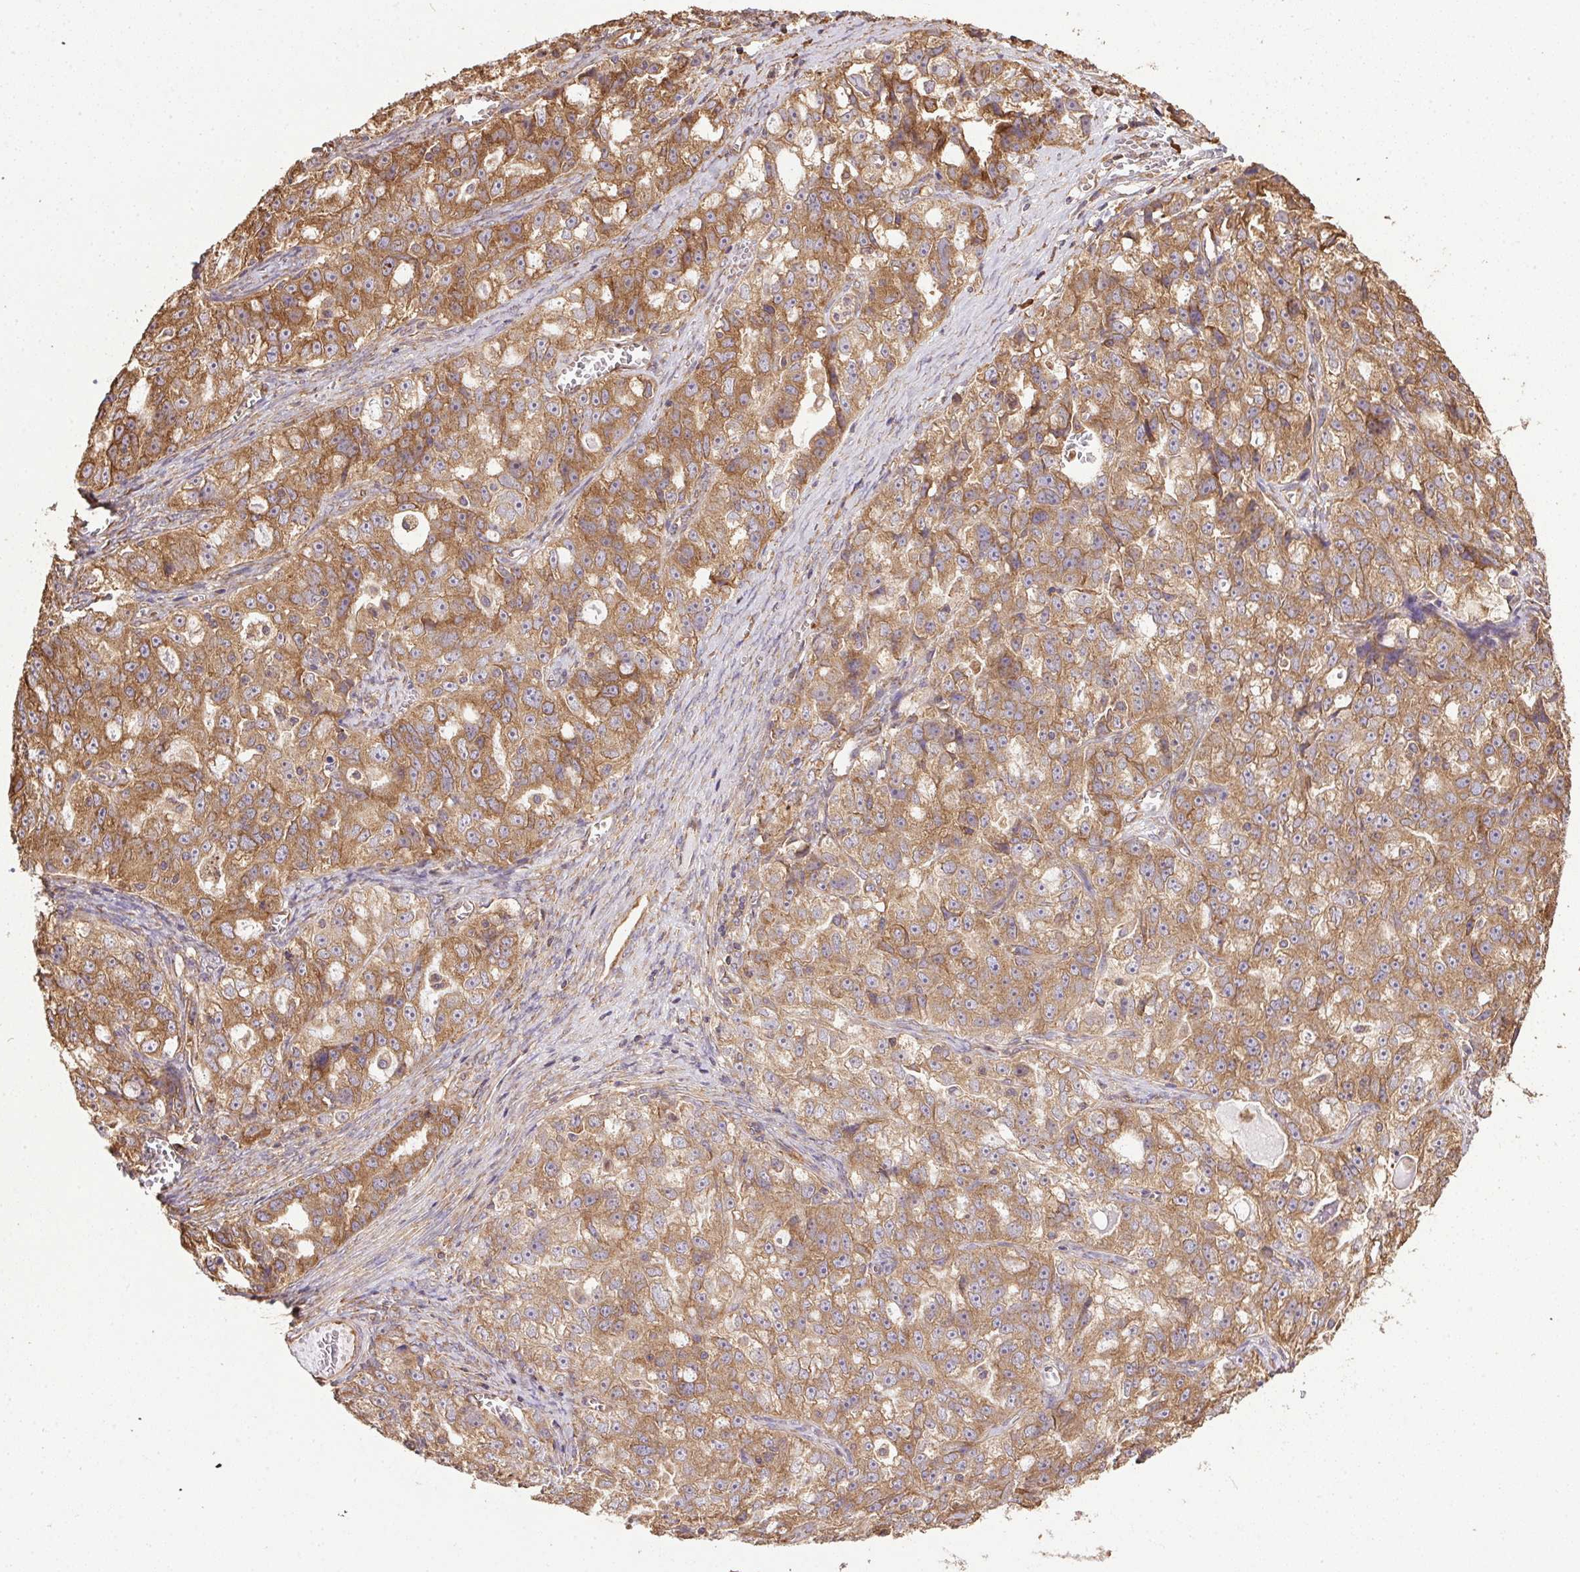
{"staining": {"intensity": "moderate", "quantity": ">75%", "location": "cytoplasmic/membranous"}, "tissue": "ovarian cancer", "cell_type": "Tumor cells", "image_type": "cancer", "snomed": [{"axis": "morphology", "description": "Cystadenocarcinoma, serous, NOS"}, {"axis": "topography", "description": "Ovary"}], "caption": "The histopathology image shows immunohistochemical staining of ovarian cancer. There is moderate cytoplasmic/membranous positivity is identified in approximately >75% of tumor cells.", "gene": "EIF2S1", "patient": {"sex": "female", "age": 51}}